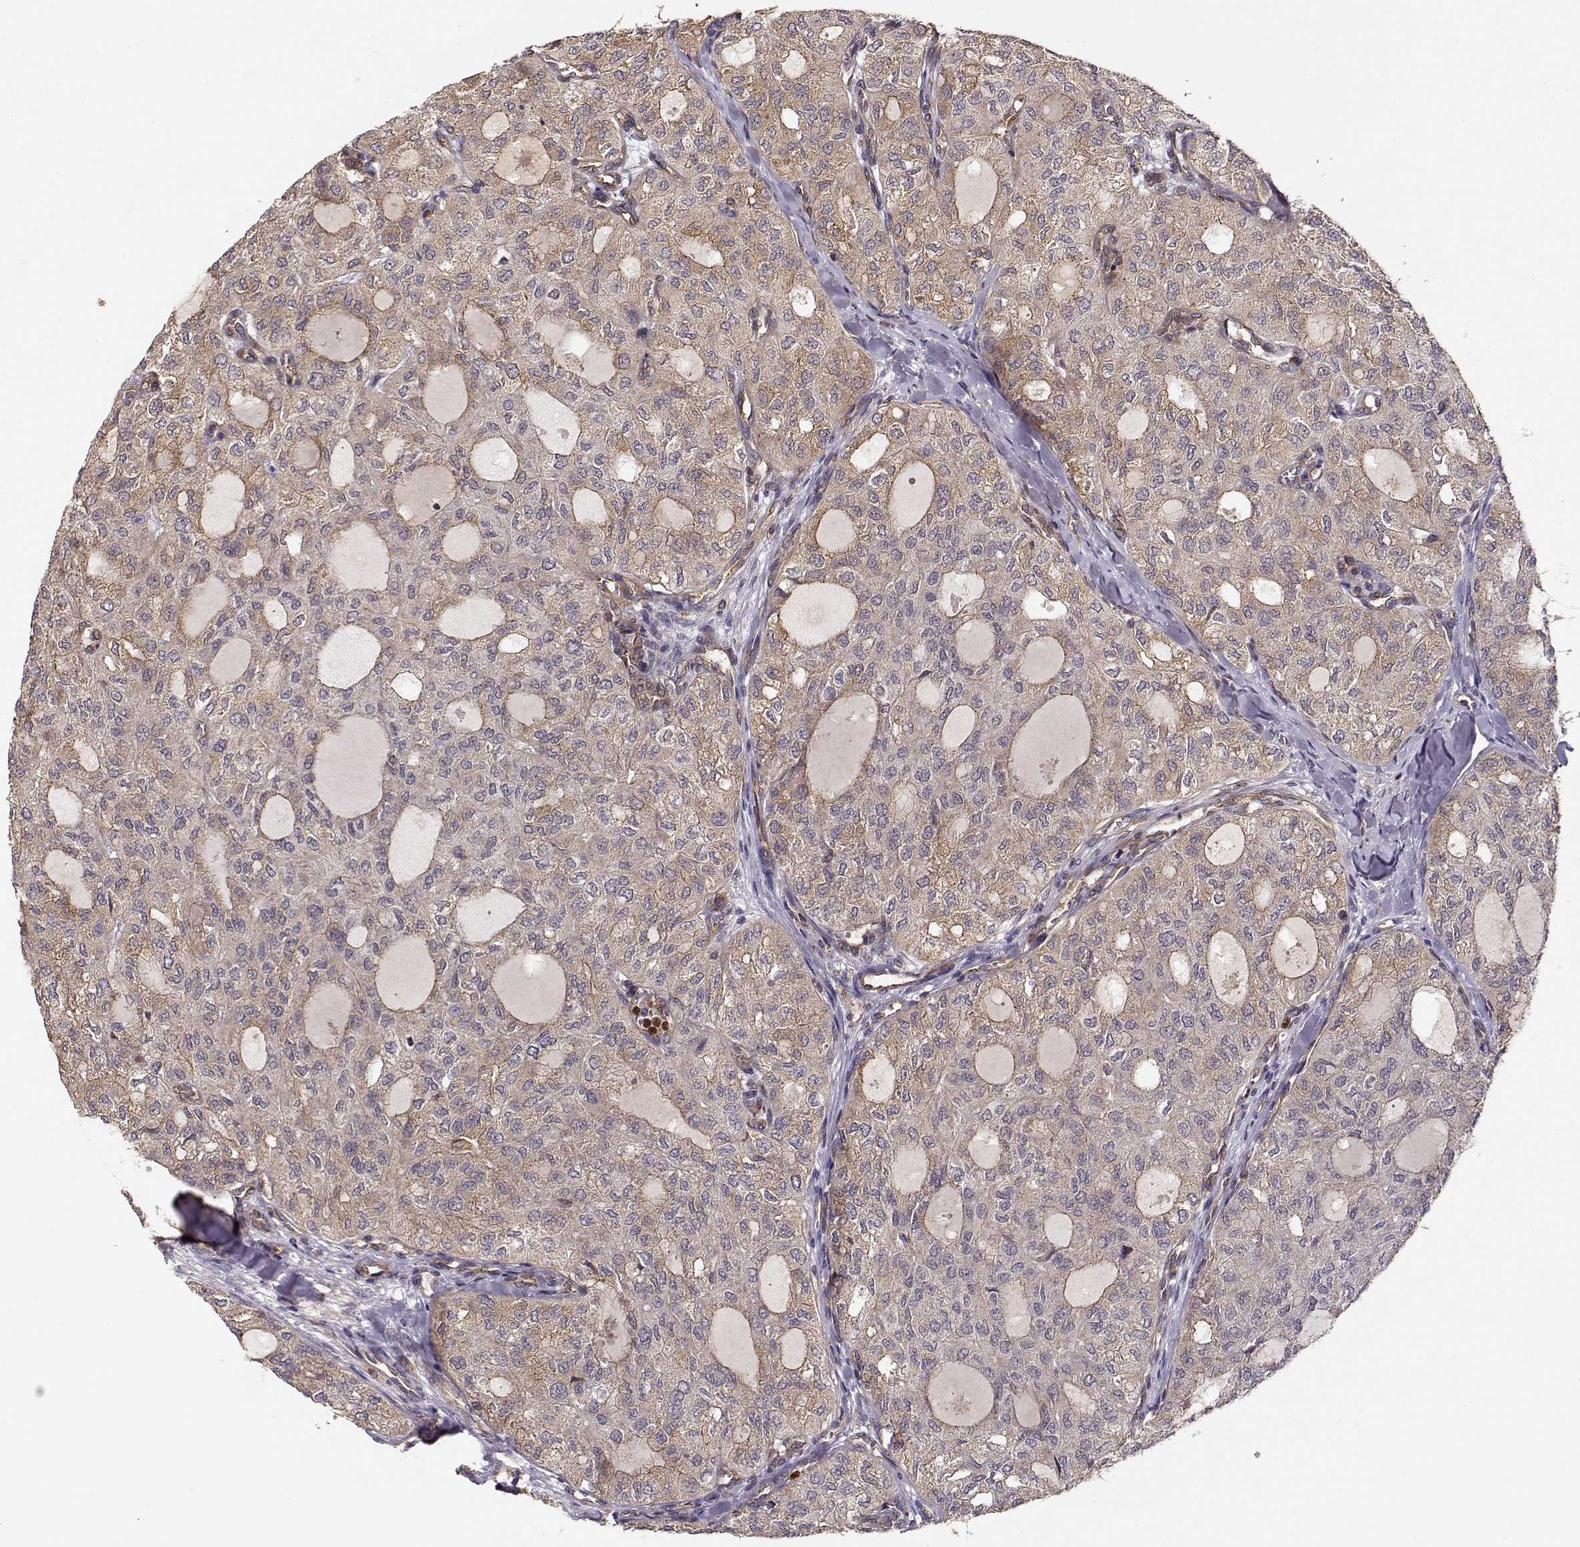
{"staining": {"intensity": "weak", "quantity": ">75%", "location": "cytoplasmic/membranous"}, "tissue": "thyroid cancer", "cell_type": "Tumor cells", "image_type": "cancer", "snomed": [{"axis": "morphology", "description": "Follicular adenoma carcinoma, NOS"}, {"axis": "topography", "description": "Thyroid gland"}], "caption": "This micrograph exhibits IHC staining of thyroid follicular adenoma carcinoma, with low weak cytoplasmic/membranous expression in approximately >75% of tumor cells.", "gene": "ARHGEF2", "patient": {"sex": "male", "age": 75}}